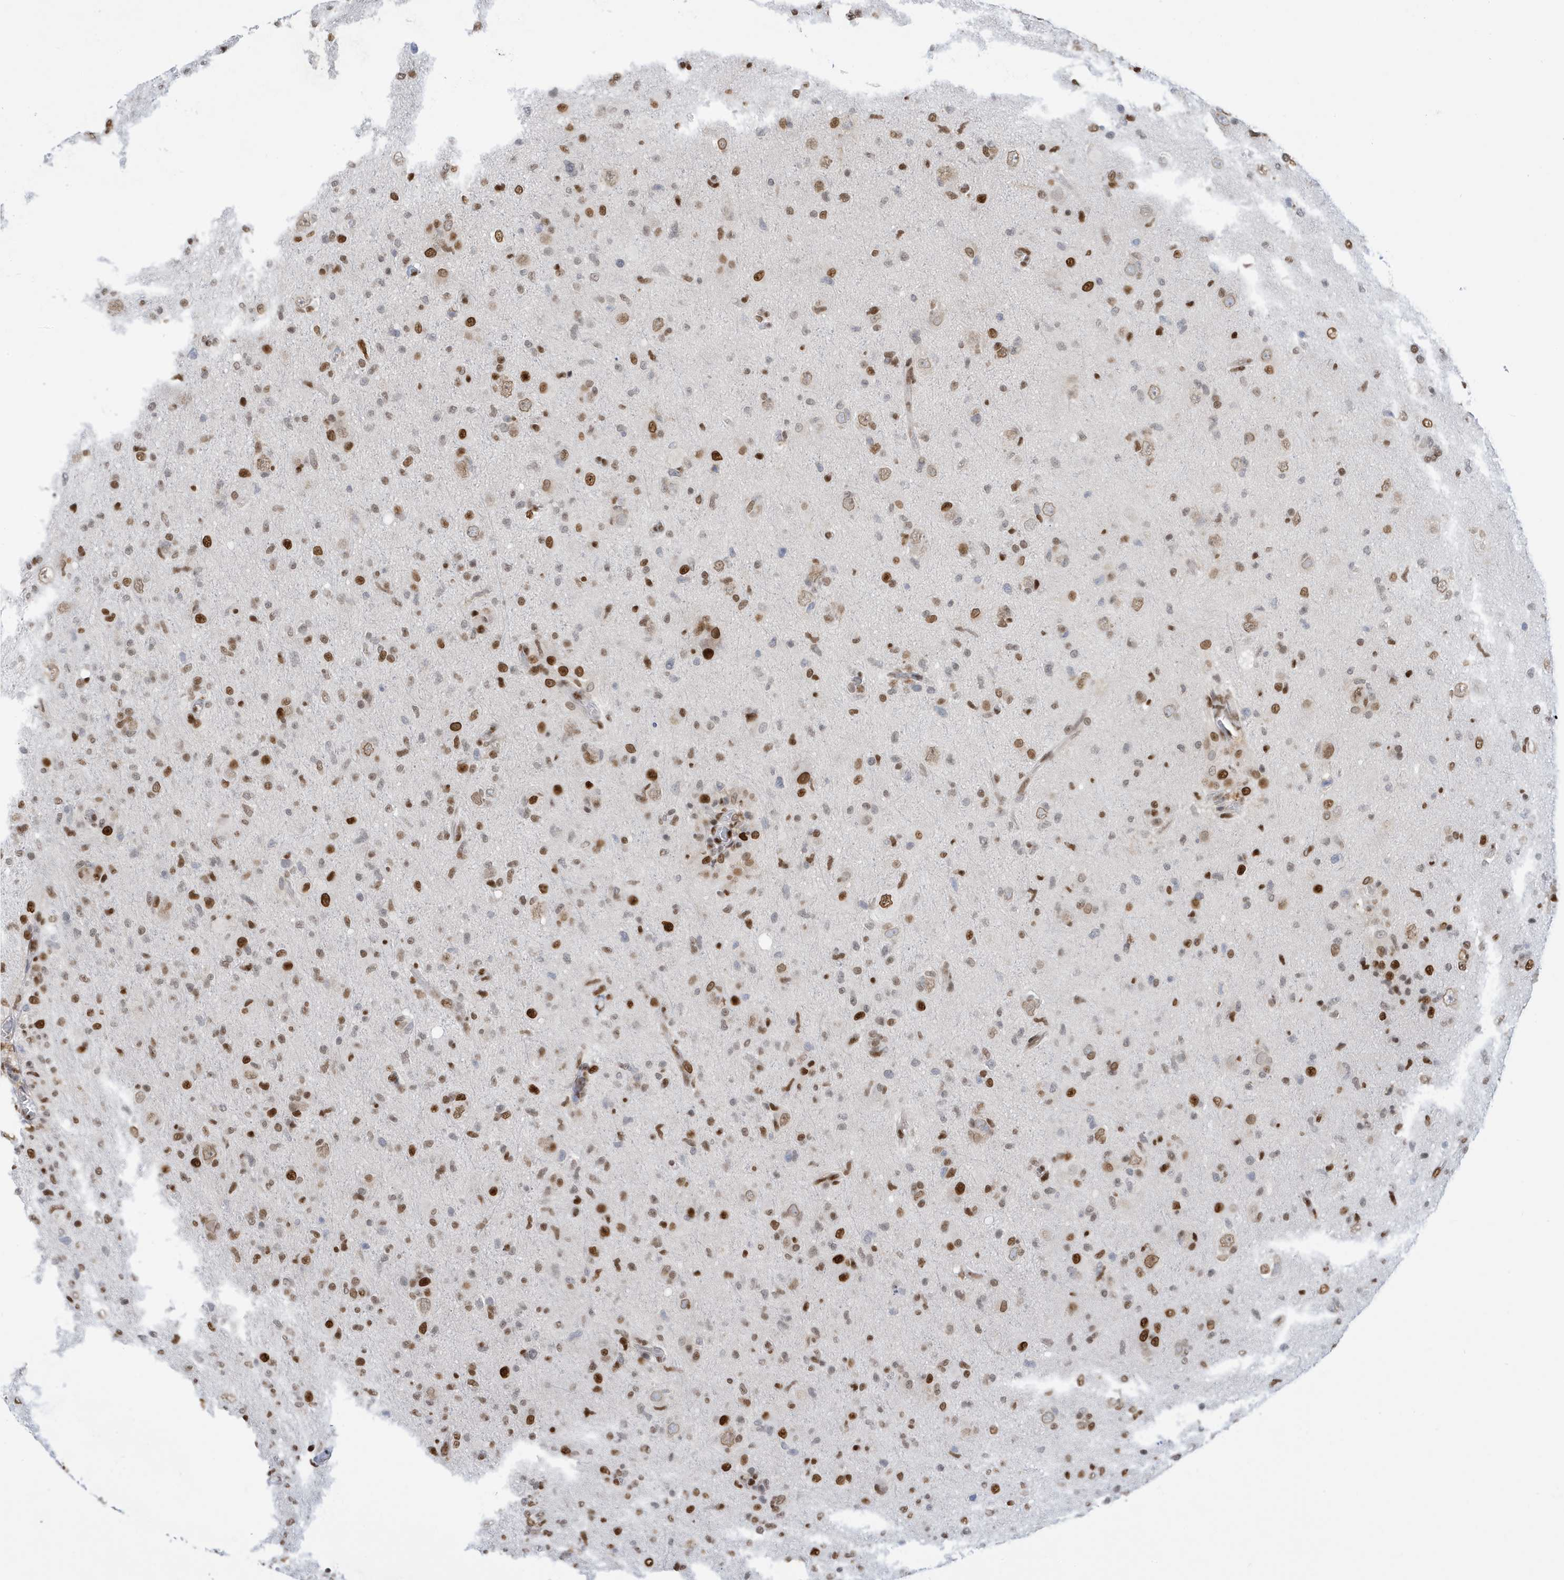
{"staining": {"intensity": "moderate", "quantity": "25%-75%", "location": "nuclear"}, "tissue": "glioma", "cell_type": "Tumor cells", "image_type": "cancer", "snomed": [{"axis": "morphology", "description": "Glioma, malignant, High grade"}, {"axis": "topography", "description": "Brain"}], "caption": "Immunohistochemistry (DAB) staining of glioma demonstrates moderate nuclear protein staining in about 25%-75% of tumor cells. (DAB IHC with brightfield microscopy, high magnification).", "gene": "PCYT1A", "patient": {"sex": "female", "age": 57}}